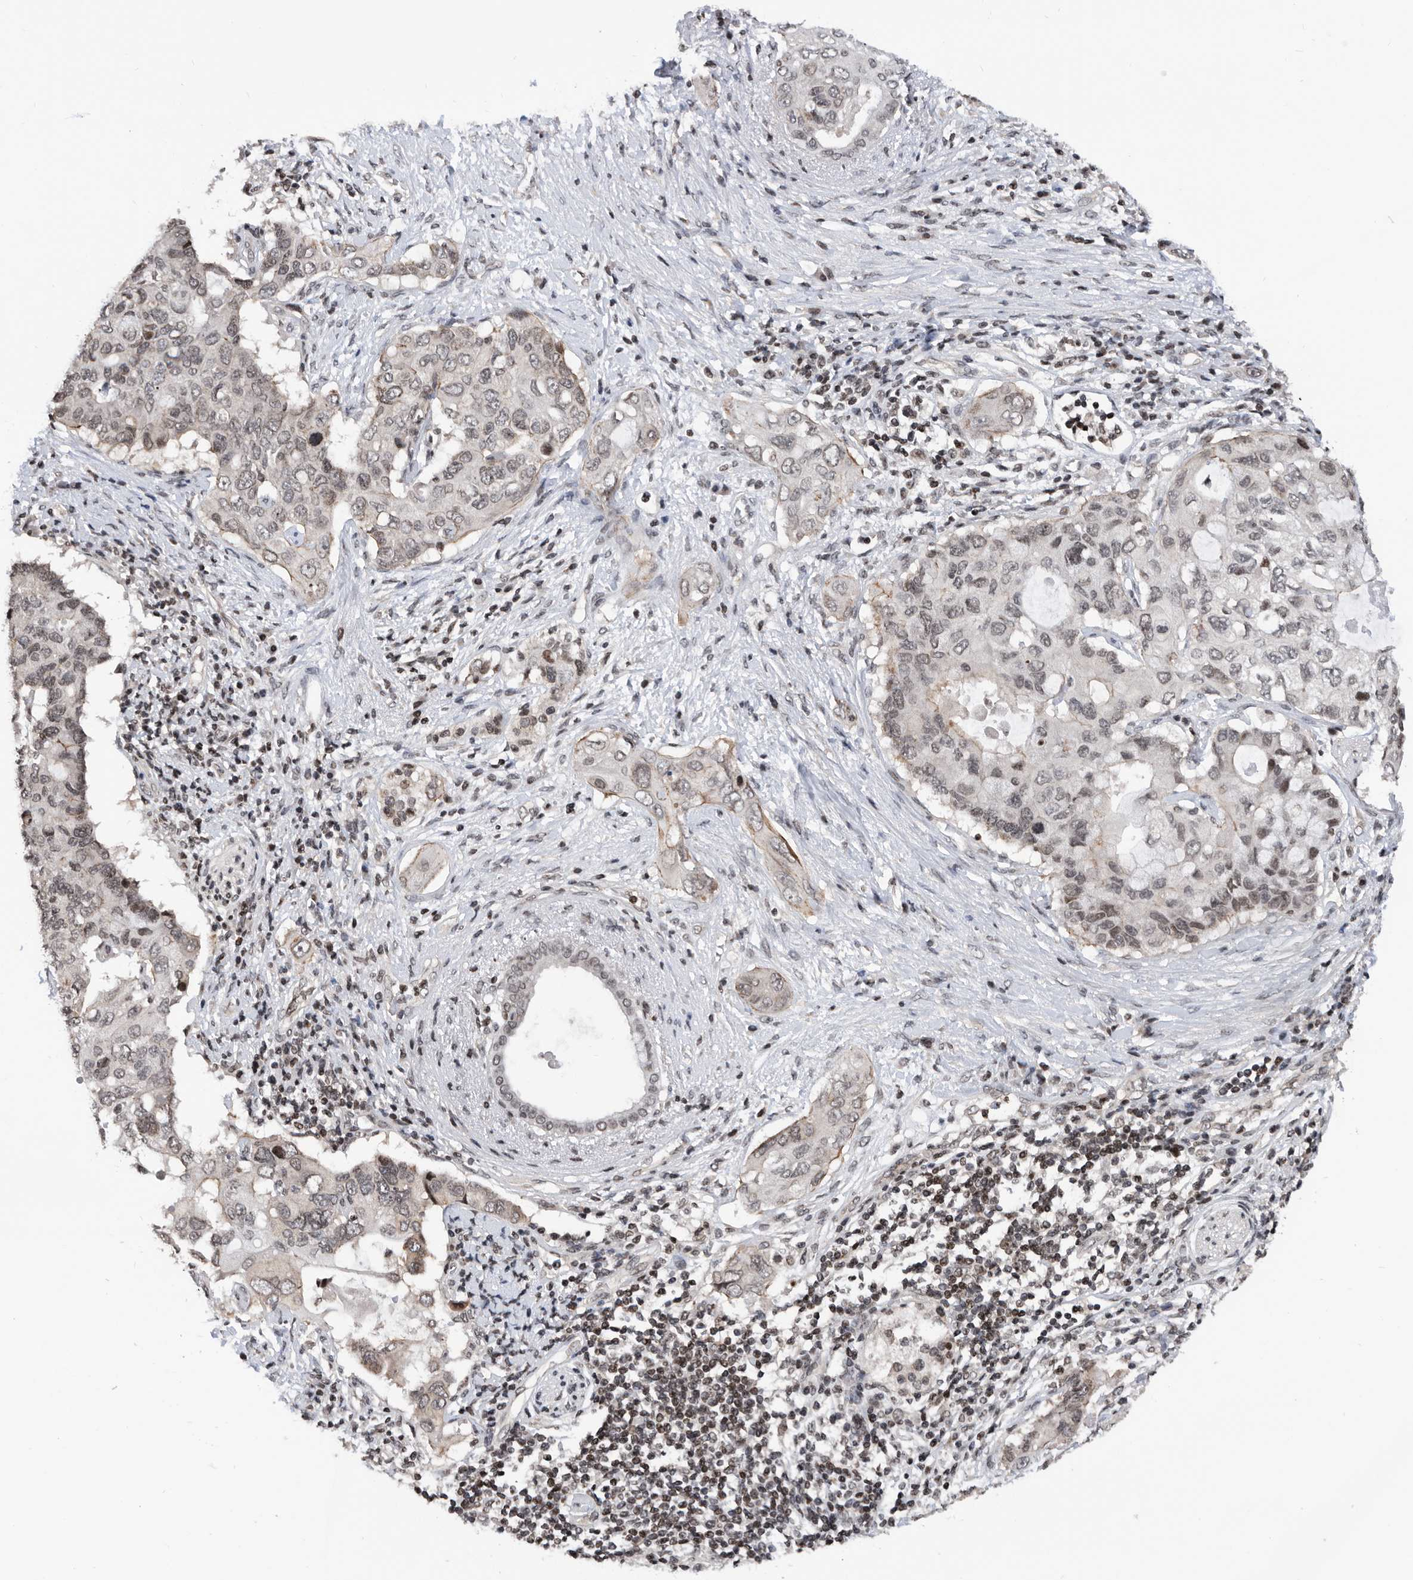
{"staining": {"intensity": "weak", "quantity": "25%-75%", "location": "nuclear"}, "tissue": "pancreatic cancer", "cell_type": "Tumor cells", "image_type": "cancer", "snomed": [{"axis": "morphology", "description": "Adenocarcinoma, NOS"}, {"axis": "topography", "description": "Pancreas"}], "caption": "Tumor cells exhibit low levels of weak nuclear positivity in approximately 25%-75% of cells in human adenocarcinoma (pancreatic).", "gene": "SNRNP48", "patient": {"sex": "female", "age": 56}}